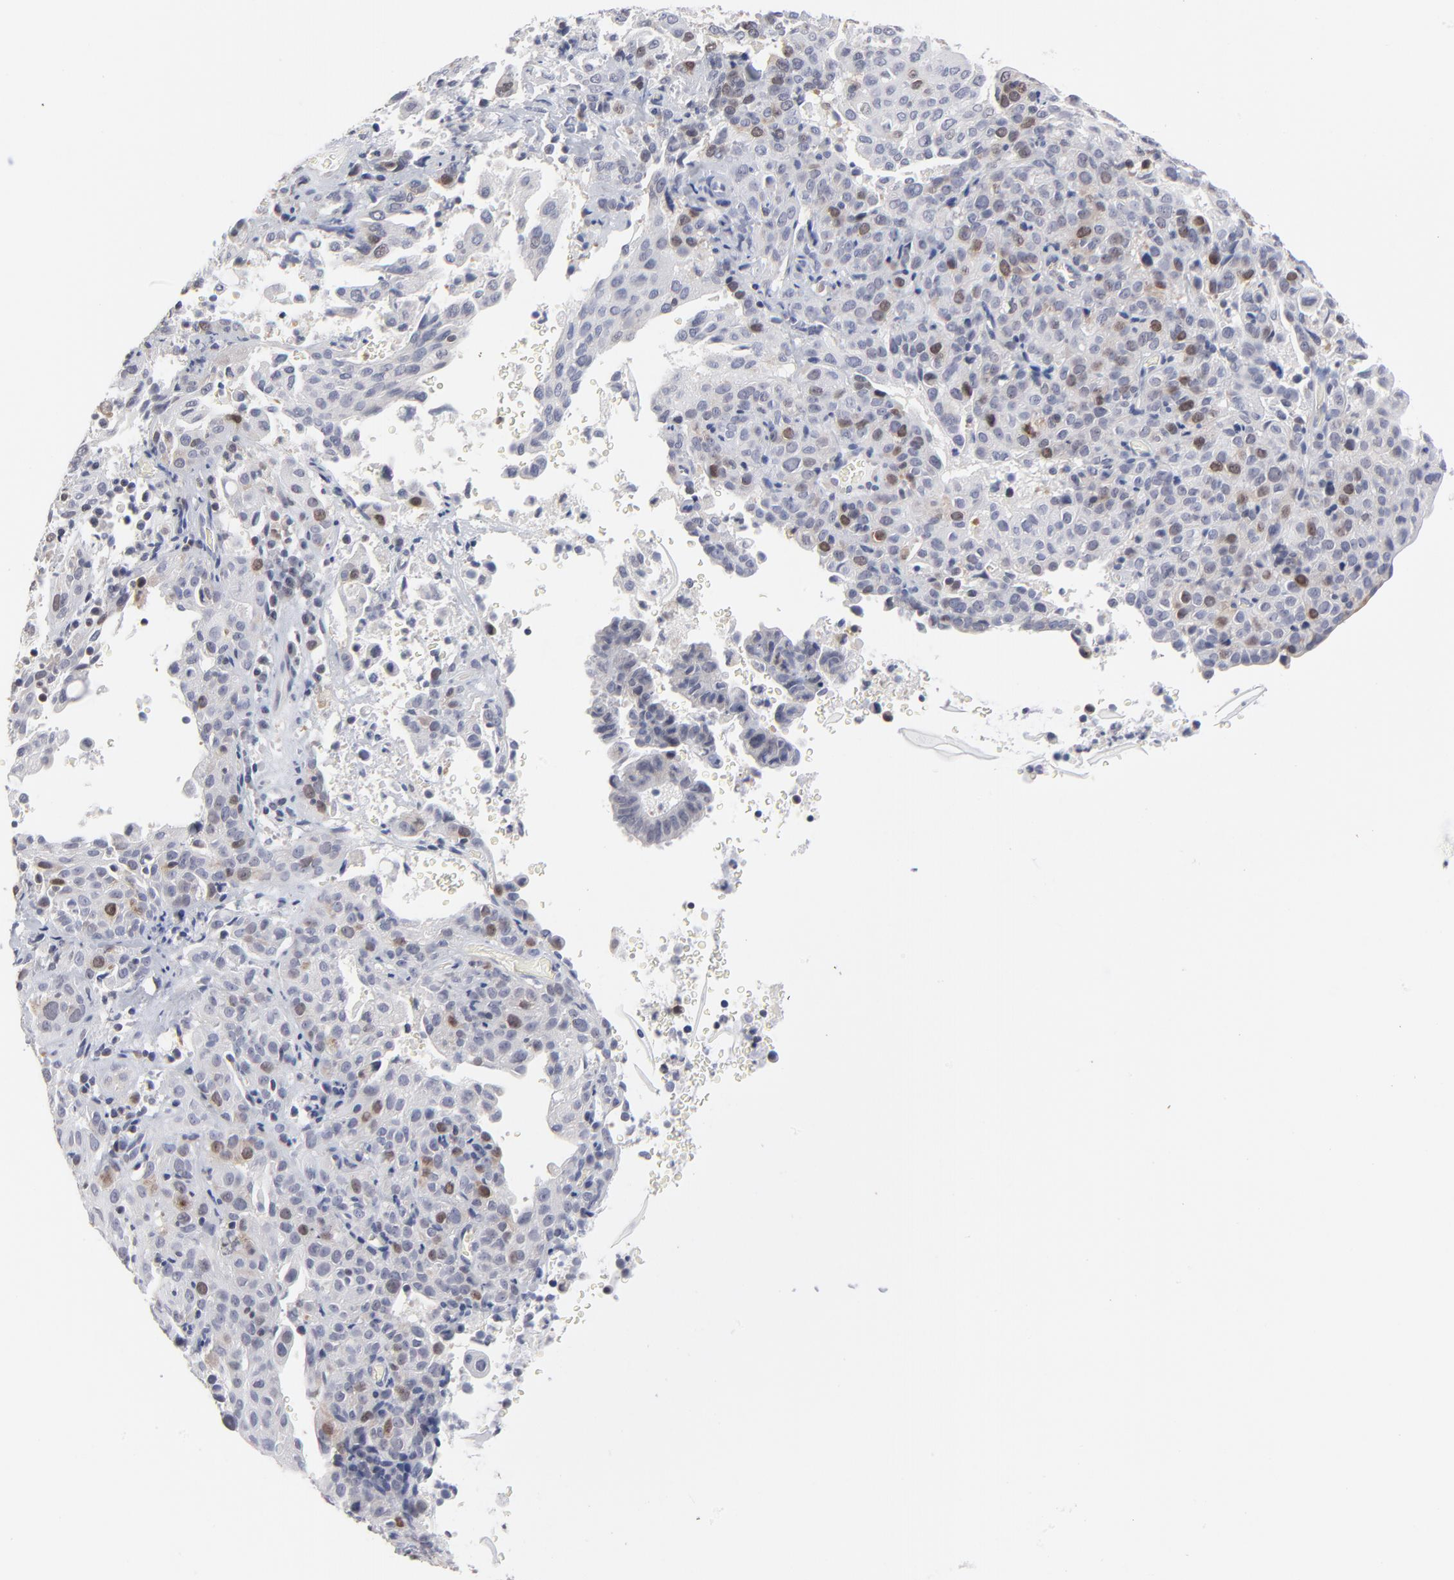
{"staining": {"intensity": "weak", "quantity": "<25%", "location": "nuclear"}, "tissue": "cervical cancer", "cell_type": "Tumor cells", "image_type": "cancer", "snomed": [{"axis": "morphology", "description": "Squamous cell carcinoma, NOS"}, {"axis": "topography", "description": "Cervix"}], "caption": "This is a histopathology image of immunohistochemistry staining of cervical cancer (squamous cell carcinoma), which shows no expression in tumor cells. The staining was performed using DAB to visualize the protein expression in brown, while the nuclei were stained in blue with hematoxylin (Magnification: 20x).", "gene": "AURKA", "patient": {"sex": "female", "age": 41}}